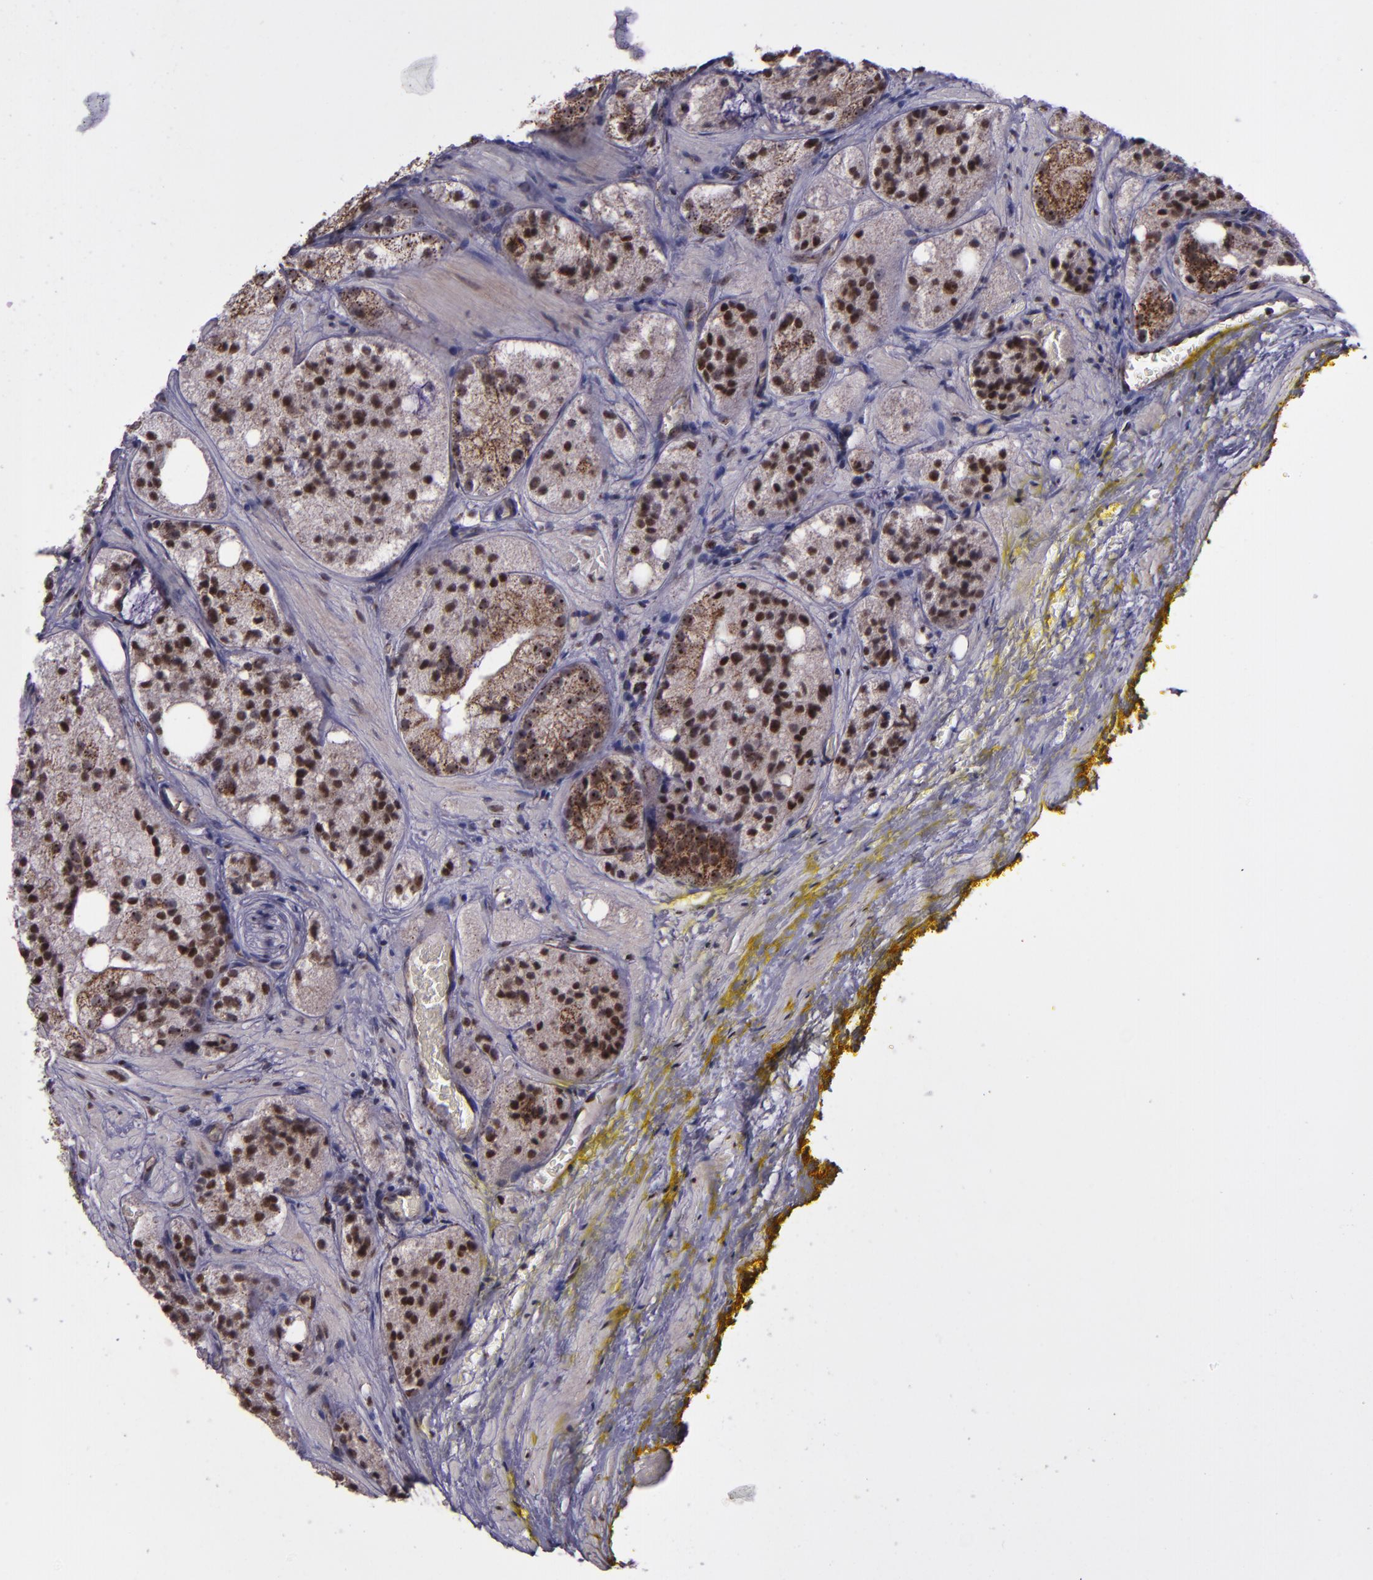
{"staining": {"intensity": "moderate", "quantity": ">75%", "location": "cytoplasmic/membranous,nuclear"}, "tissue": "prostate cancer", "cell_type": "Tumor cells", "image_type": "cancer", "snomed": [{"axis": "morphology", "description": "Adenocarcinoma, Low grade"}, {"axis": "topography", "description": "Prostate"}], "caption": "Moderate cytoplasmic/membranous and nuclear protein staining is present in approximately >75% of tumor cells in prostate adenocarcinoma (low-grade).", "gene": "LONP1", "patient": {"sex": "male", "age": 60}}